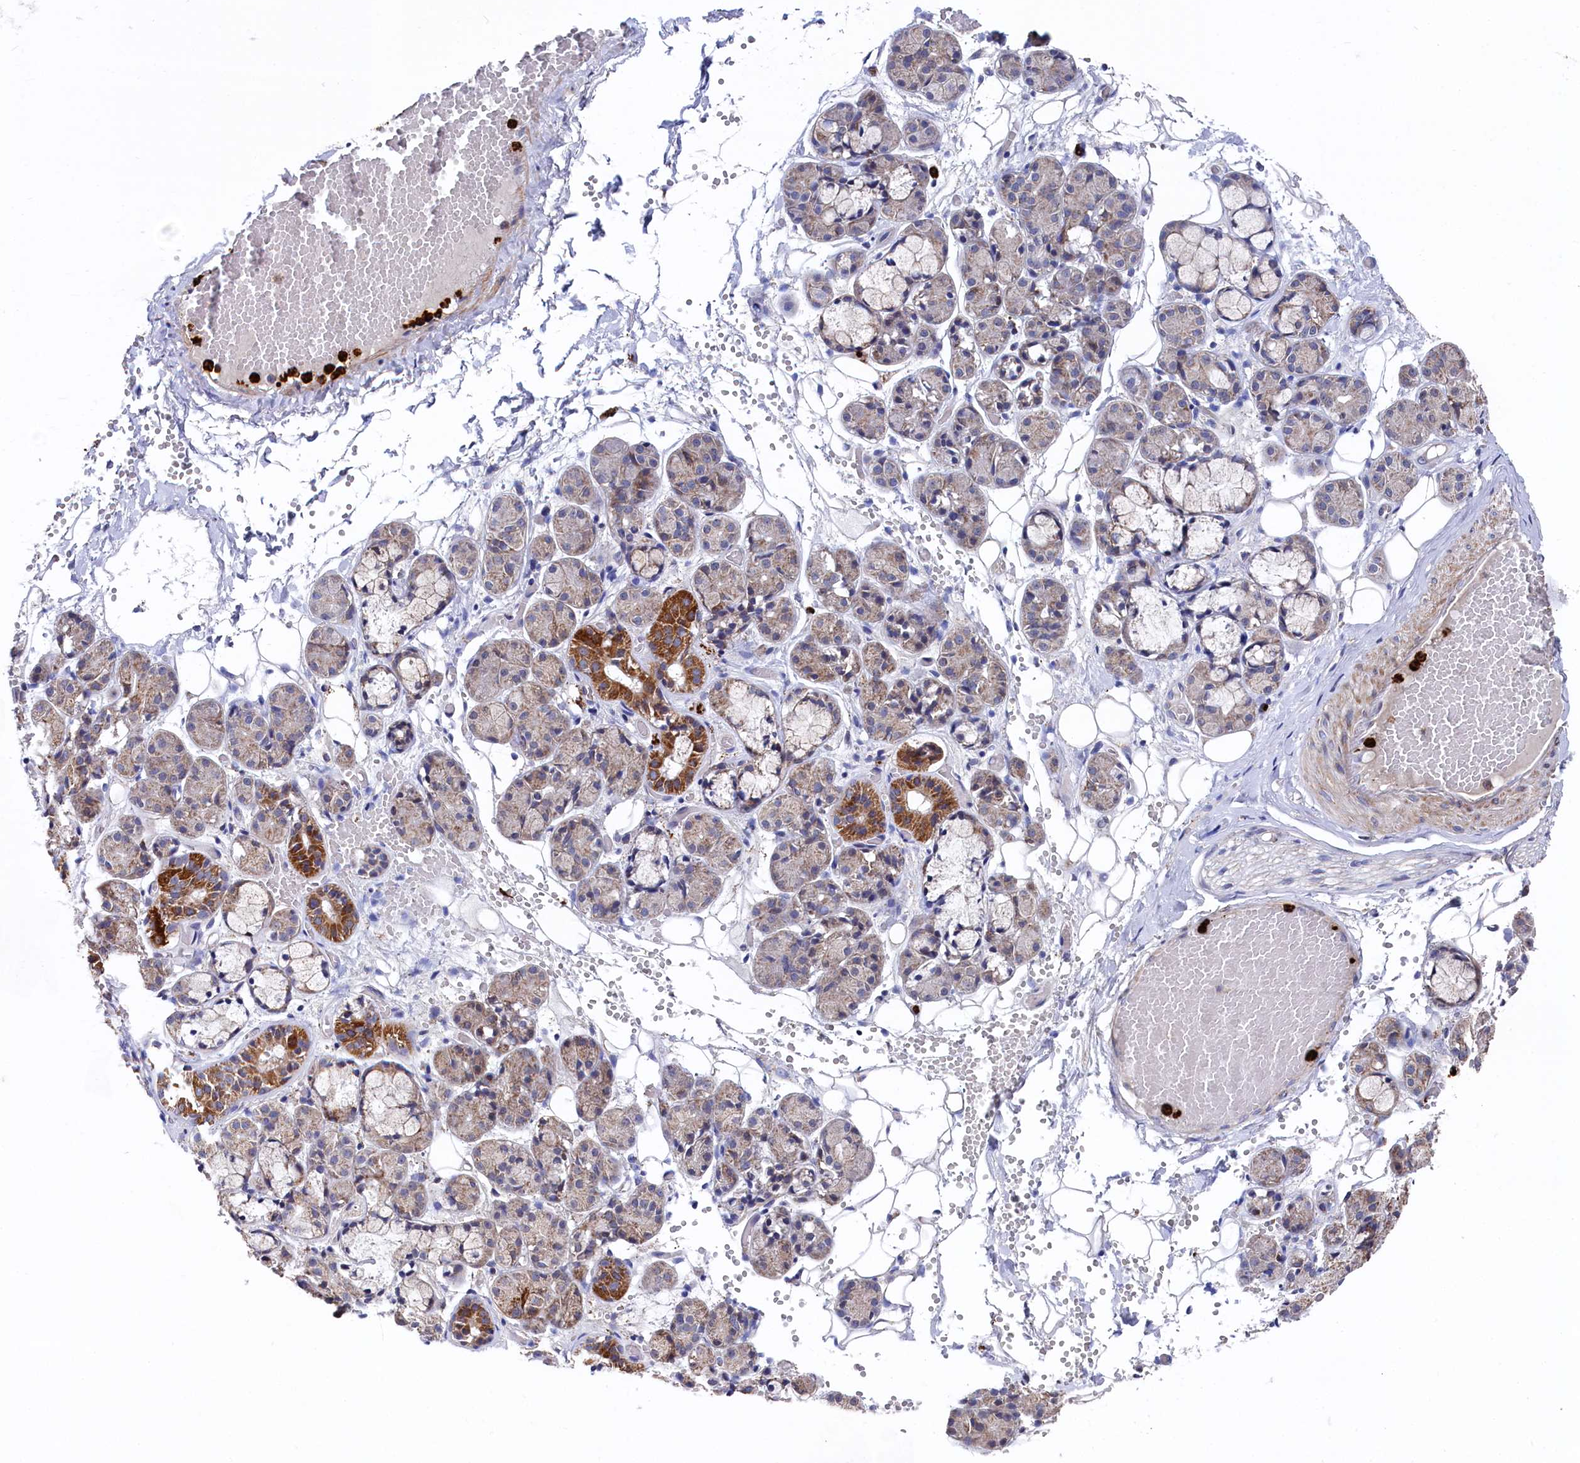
{"staining": {"intensity": "strong", "quantity": "<25%", "location": "cytoplasmic/membranous"}, "tissue": "salivary gland", "cell_type": "Glandular cells", "image_type": "normal", "snomed": [{"axis": "morphology", "description": "Normal tissue, NOS"}, {"axis": "topography", "description": "Salivary gland"}], "caption": "Immunohistochemical staining of unremarkable salivary gland exhibits <25% levels of strong cytoplasmic/membranous protein staining in approximately <25% of glandular cells.", "gene": "CHCHD1", "patient": {"sex": "male", "age": 63}}